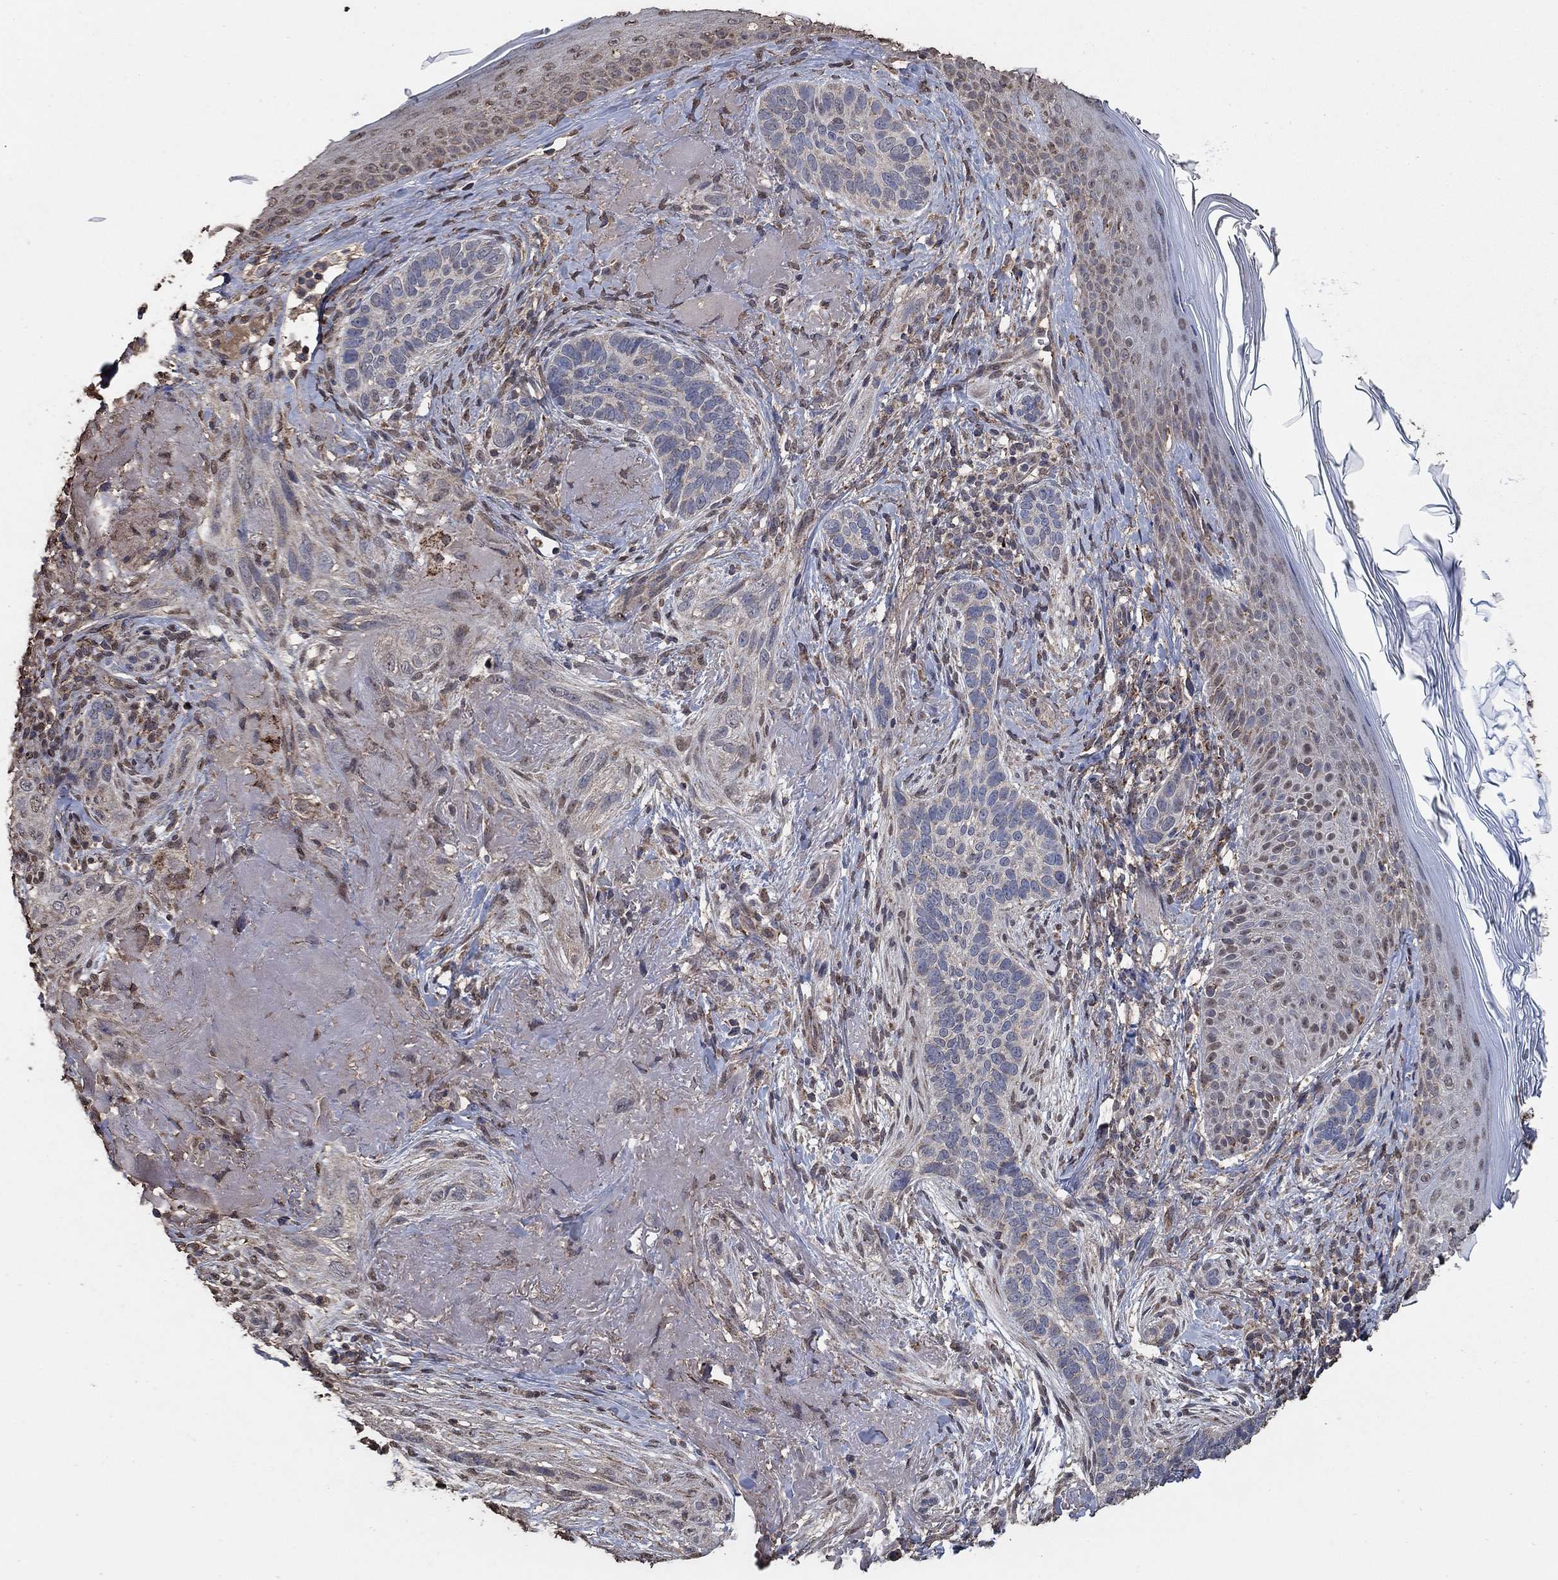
{"staining": {"intensity": "negative", "quantity": "none", "location": "none"}, "tissue": "skin cancer", "cell_type": "Tumor cells", "image_type": "cancer", "snomed": [{"axis": "morphology", "description": "Basal cell carcinoma"}, {"axis": "topography", "description": "Skin"}], "caption": "Image shows no protein expression in tumor cells of skin cancer (basal cell carcinoma) tissue.", "gene": "MRPS24", "patient": {"sex": "male", "age": 91}}